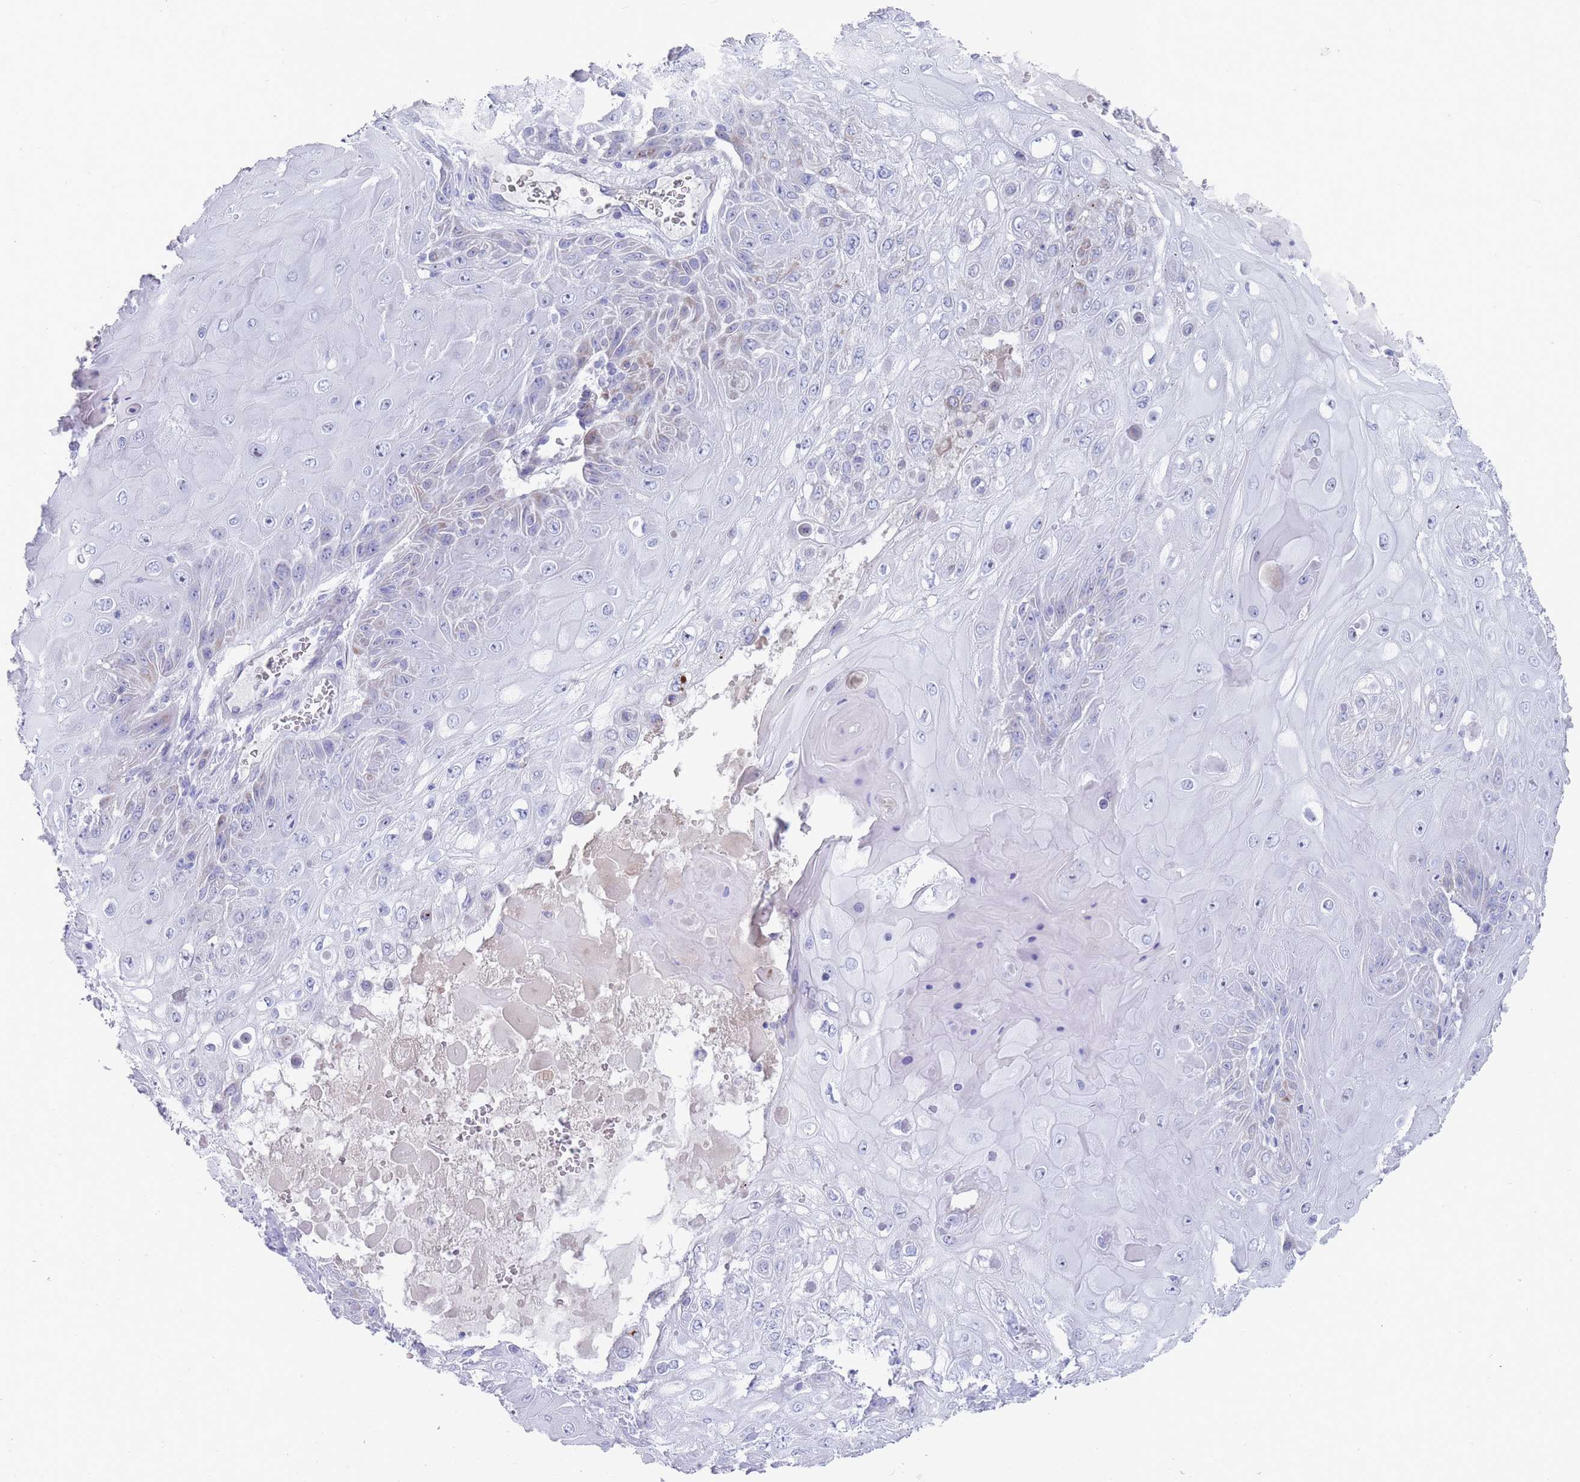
{"staining": {"intensity": "negative", "quantity": "none", "location": "none"}, "tissue": "skin cancer", "cell_type": "Tumor cells", "image_type": "cancer", "snomed": [{"axis": "morphology", "description": "Normal tissue, NOS"}, {"axis": "morphology", "description": "Squamous cell carcinoma, NOS"}, {"axis": "topography", "description": "Skin"}, {"axis": "topography", "description": "Cartilage tissue"}], "caption": "Tumor cells are negative for protein expression in human skin cancer.", "gene": "ST8SIA5", "patient": {"sex": "female", "age": 79}}